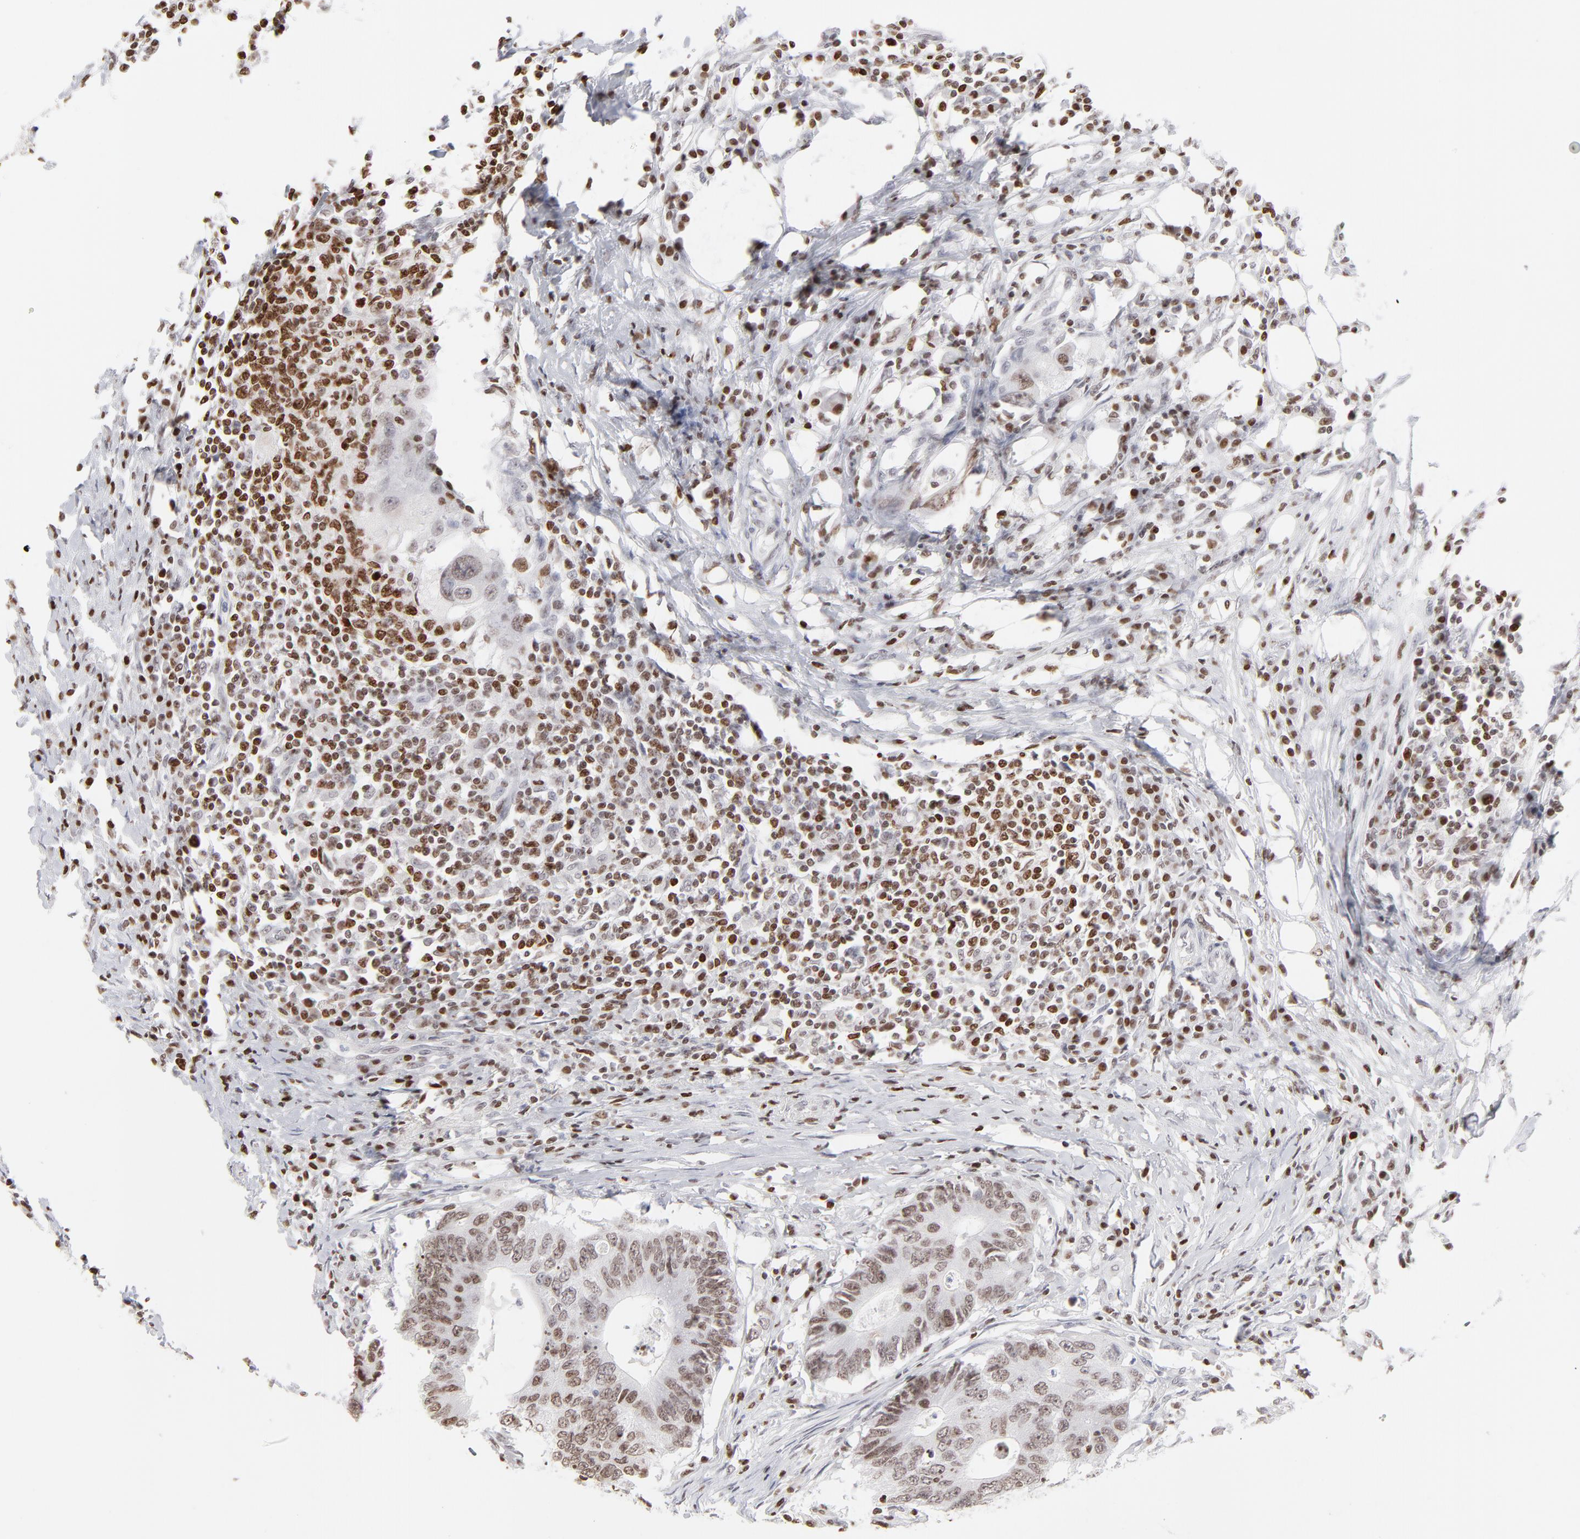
{"staining": {"intensity": "moderate", "quantity": "25%-75%", "location": "nuclear"}, "tissue": "colorectal cancer", "cell_type": "Tumor cells", "image_type": "cancer", "snomed": [{"axis": "morphology", "description": "Adenocarcinoma, NOS"}, {"axis": "topography", "description": "Colon"}], "caption": "The histopathology image reveals immunohistochemical staining of adenocarcinoma (colorectal). There is moderate nuclear positivity is appreciated in about 25%-75% of tumor cells.", "gene": "PARP1", "patient": {"sex": "male", "age": 71}}